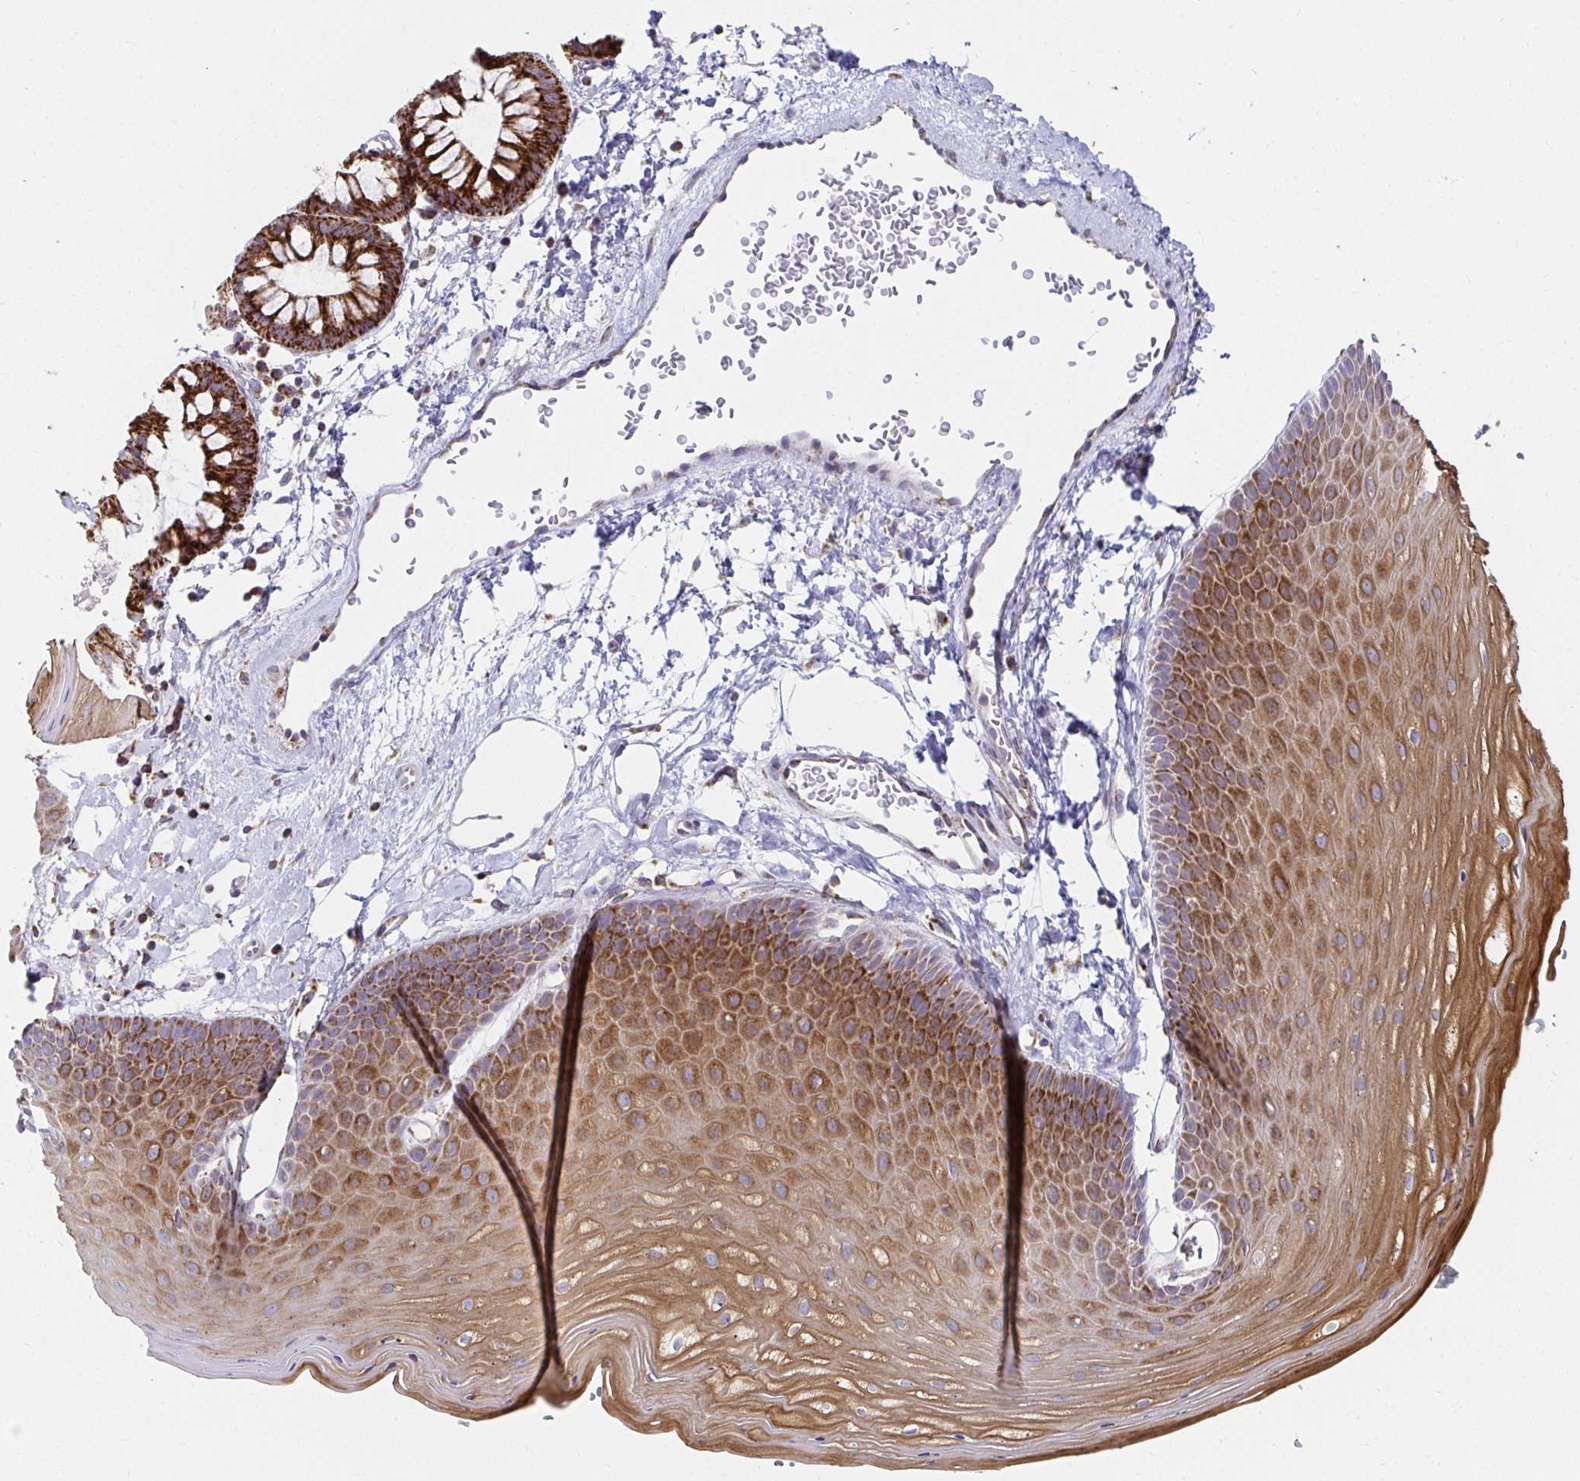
{"staining": {"intensity": "strong", "quantity": "25%-75%", "location": "cytoplasmic/membranous"}, "tissue": "skin", "cell_type": "Epidermal cells", "image_type": "normal", "snomed": [{"axis": "morphology", "description": "Normal tissue, NOS"}, {"axis": "topography", "description": "Anal"}], "caption": "Immunohistochemistry (IHC) (DAB) staining of normal human skin shows strong cytoplasmic/membranous protein staining in about 25%-75% of epidermal cells. Nuclei are stained in blue.", "gene": "EXOC5", "patient": {"sex": "male", "age": 53}}